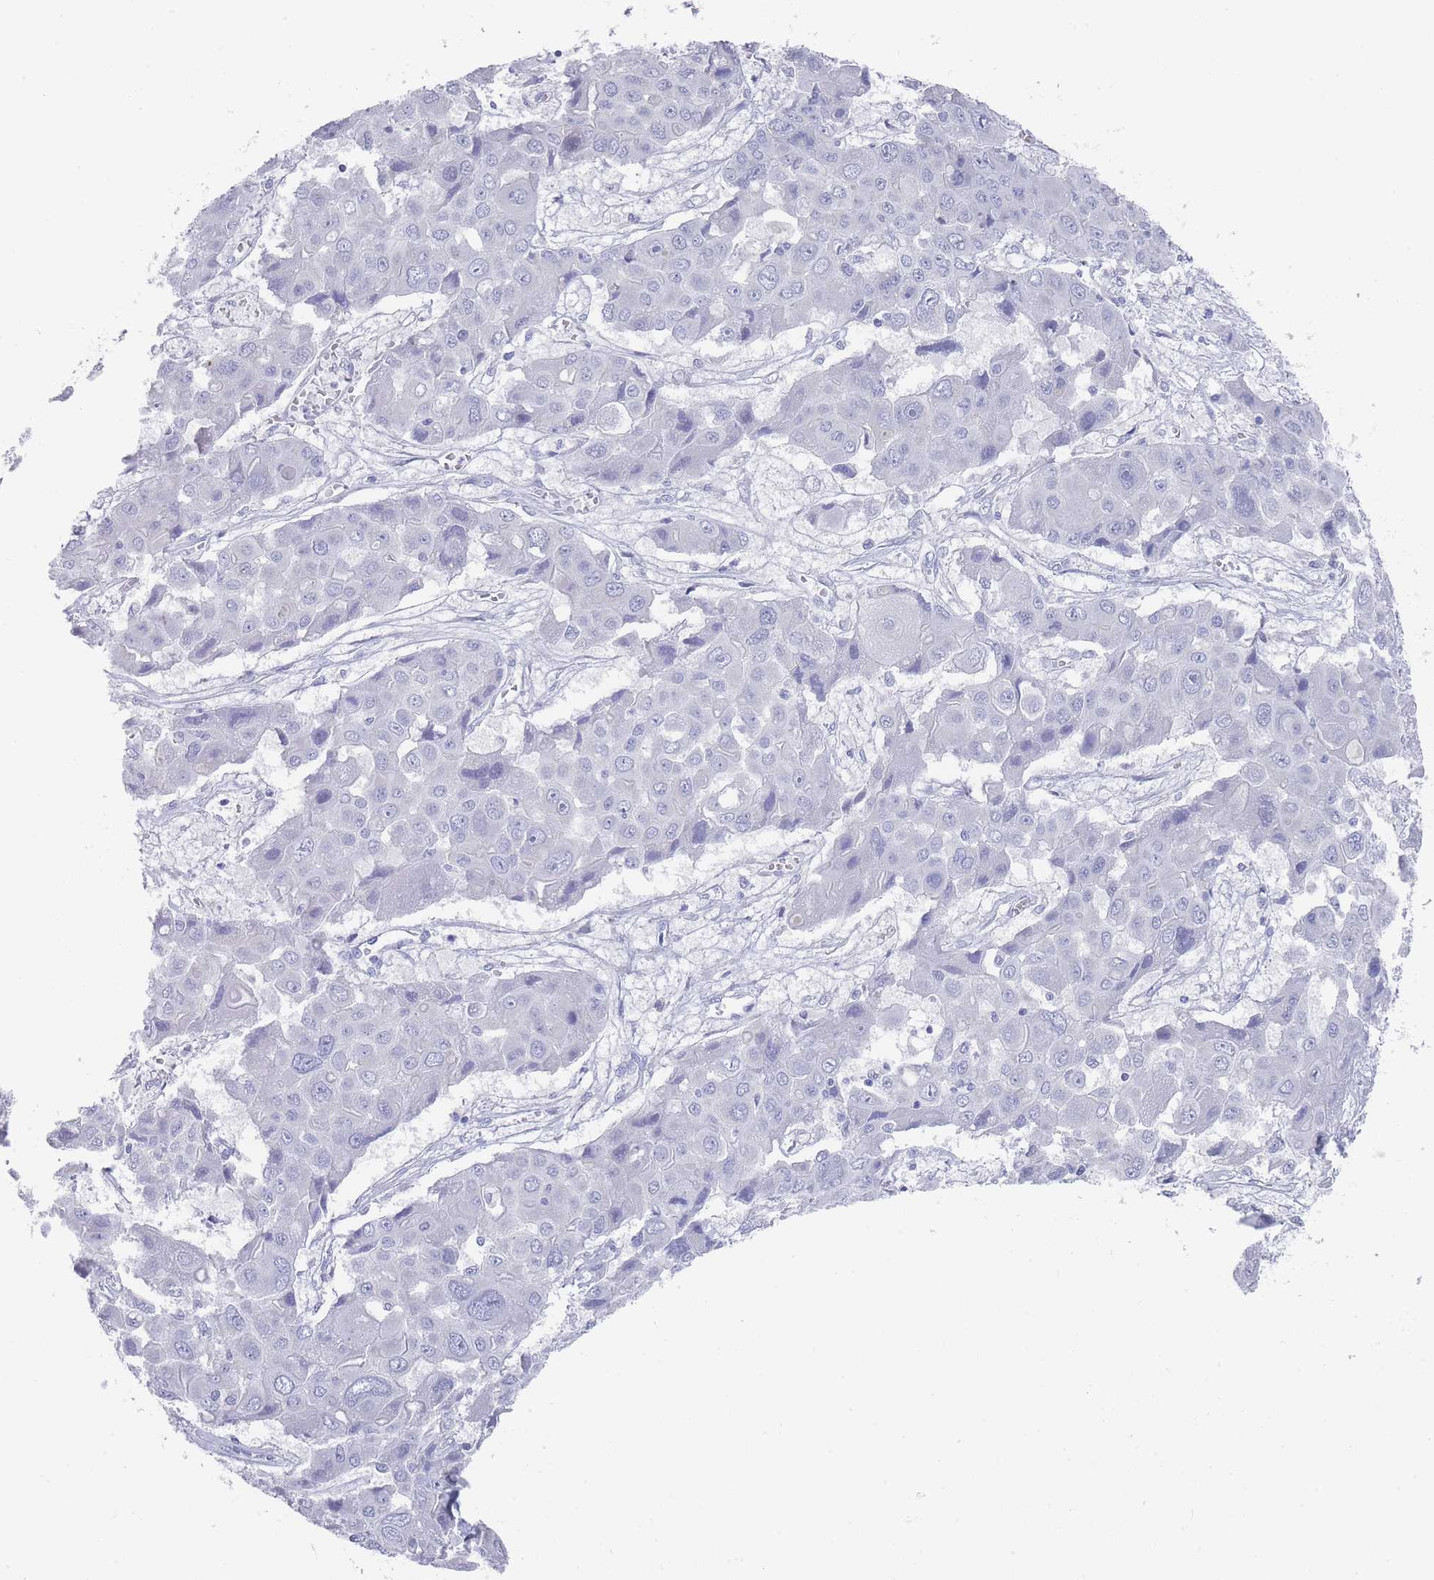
{"staining": {"intensity": "negative", "quantity": "none", "location": "none"}, "tissue": "liver cancer", "cell_type": "Tumor cells", "image_type": "cancer", "snomed": [{"axis": "morphology", "description": "Cholangiocarcinoma"}, {"axis": "topography", "description": "Liver"}], "caption": "DAB immunohistochemical staining of liver cancer (cholangiocarcinoma) exhibits no significant expression in tumor cells. Nuclei are stained in blue.", "gene": "RAB2B", "patient": {"sex": "male", "age": 67}}